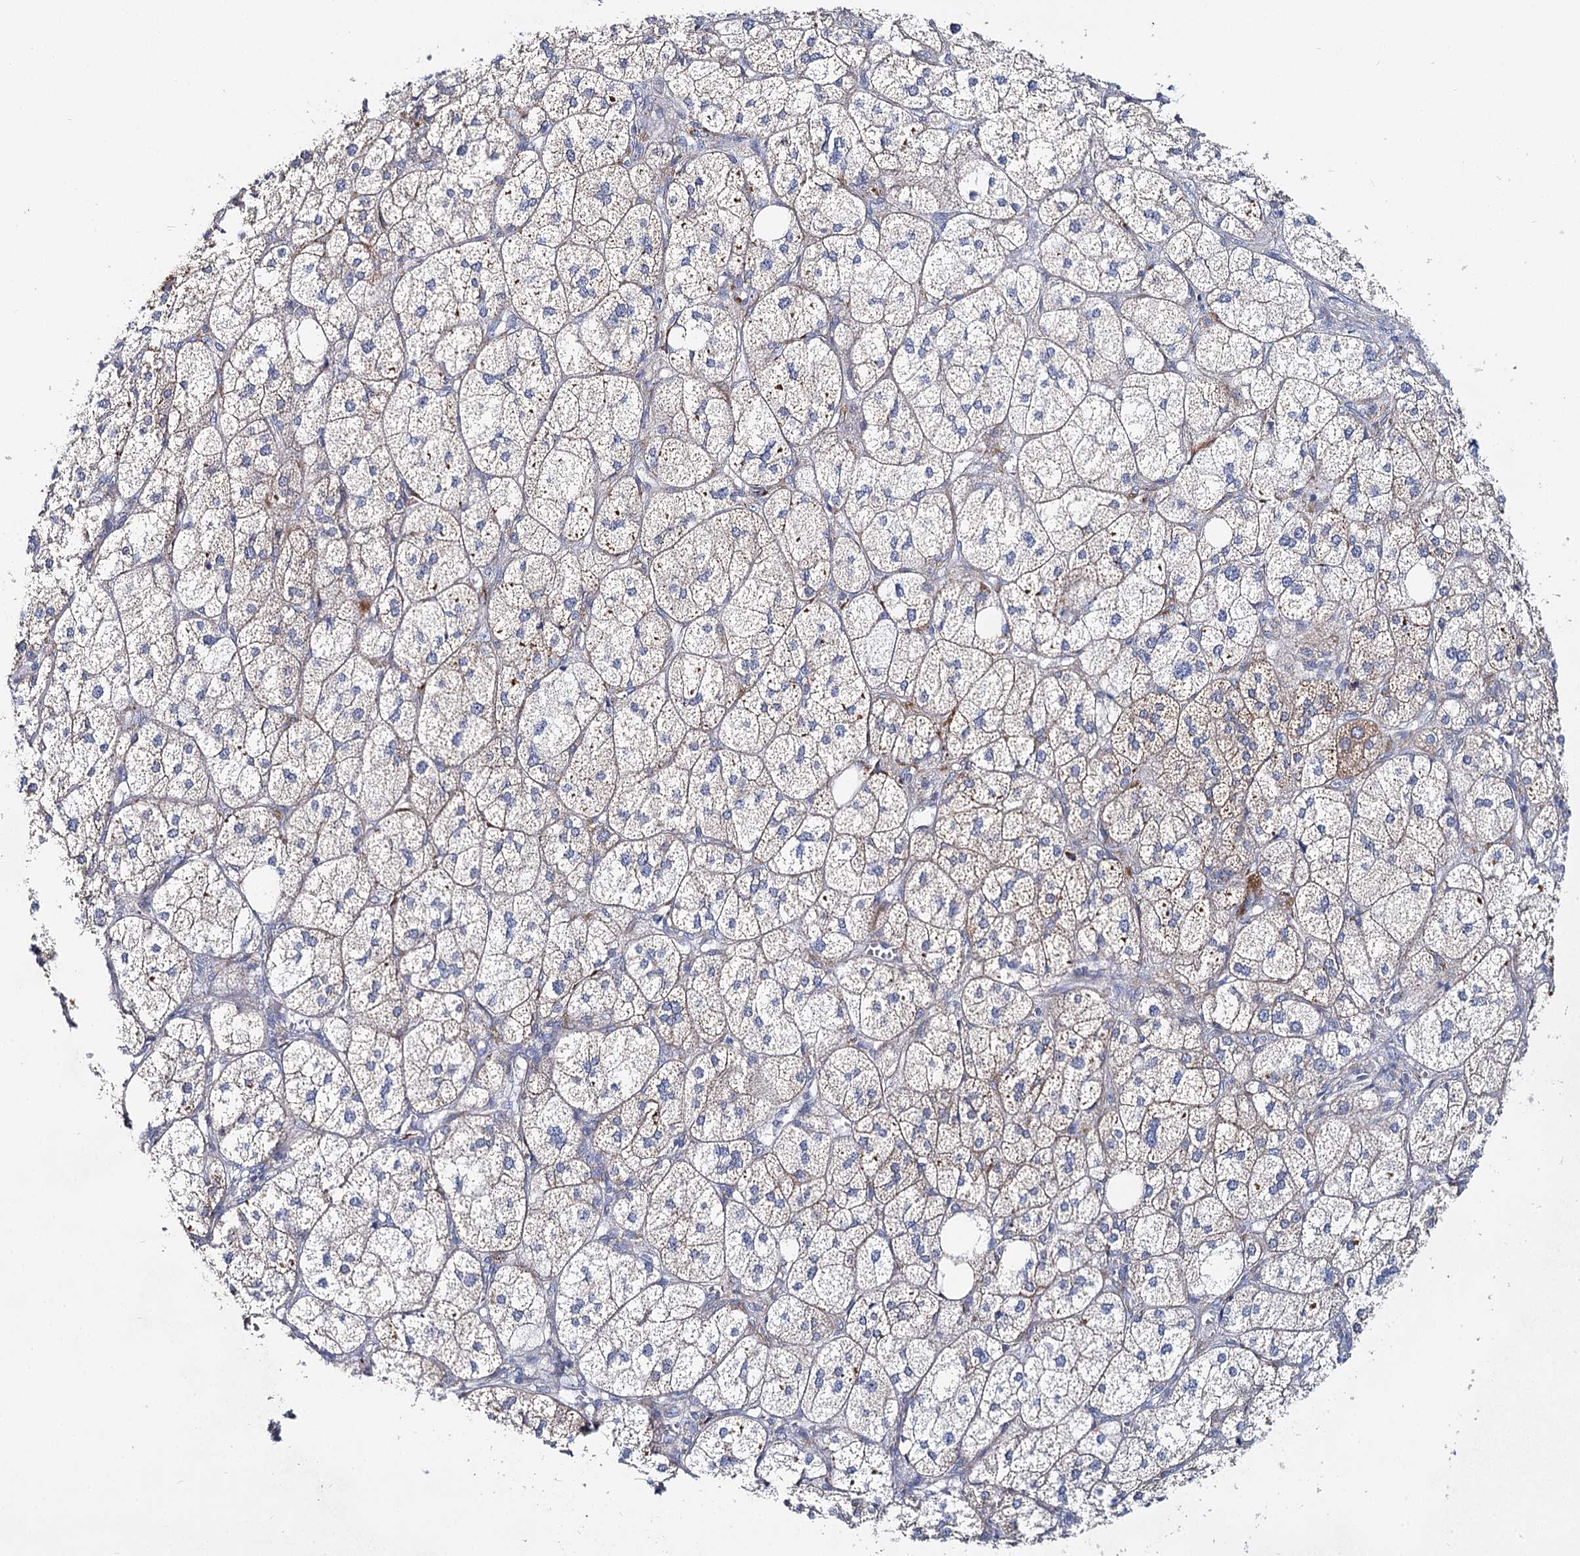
{"staining": {"intensity": "strong", "quantity": "<25%", "location": "cytoplasmic/membranous"}, "tissue": "adrenal gland", "cell_type": "Glandular cells", "image_type": "normal", "snomed": [{"axis": "morphology", "description": "Normal tissue, NOS"}, {"axis": "topography", "description": "Adrenal gland"}], "caption": "Unremarkable adrenal gland displays strong cytoplasmic/membranous expression in about <25% of glandular cells.", "gene": "THUMPD3", "patient": {"sex": "female", "age": 61}}